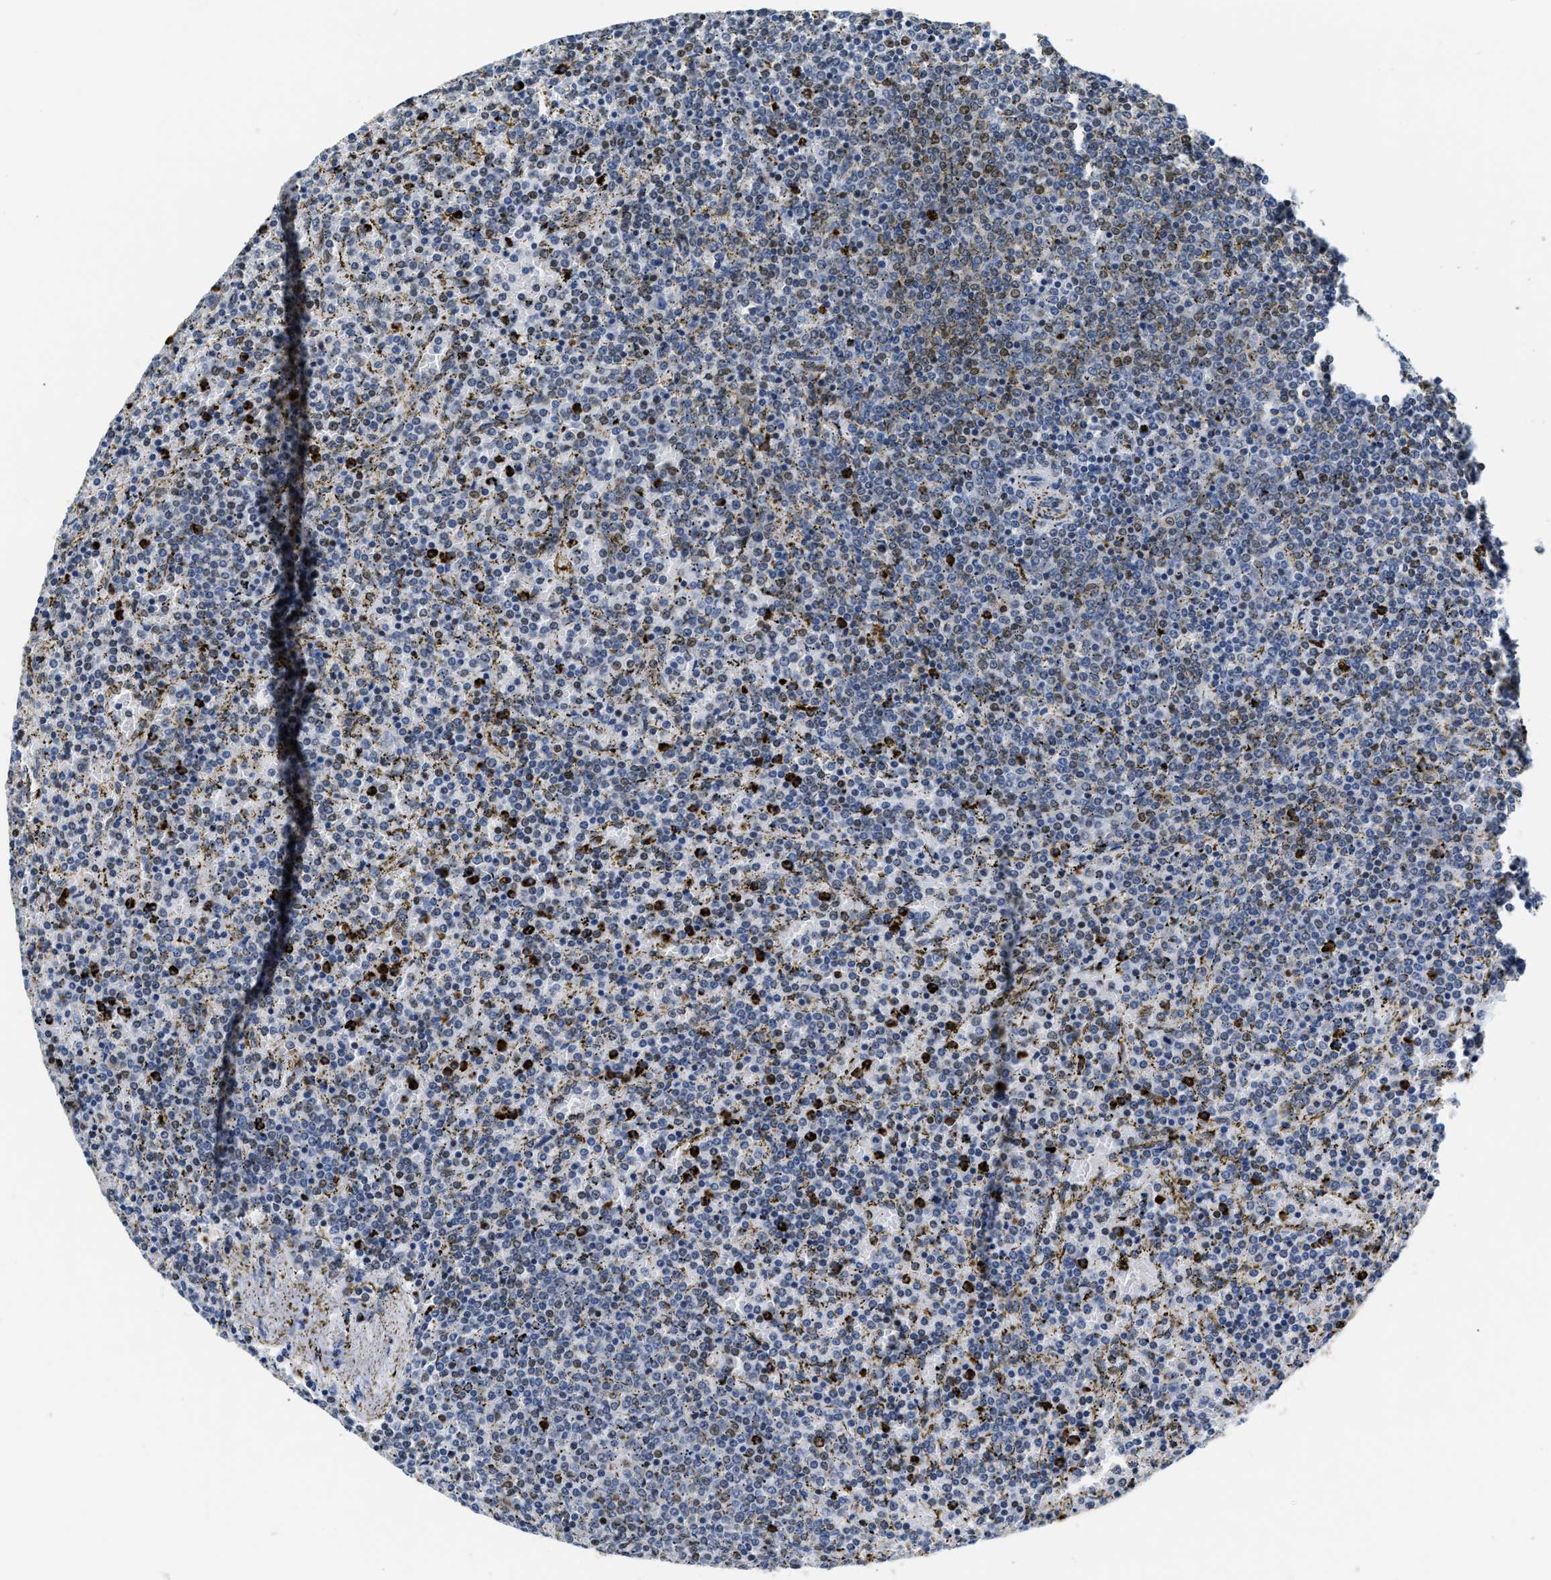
{"staining": {"intensity": "weak", "quantity": "<25%", "location": "nuclear"}, "tissue": "lymphoma", "cell_type": "Tumor cells", "image_type": "cancer", "snomed": [{"axis": "morphology", "description": "Malignant lymphoma, non-Hodgkin's type, Low grade"}, {"axis": "topography", "description": "Spleen"}], "caption": "Lymphoma was stained to show a protein in brown. There is no significant staining in tumor cells.", "gene": "CCNDBP1", "patient": {"sex": "female", "age": 77}}